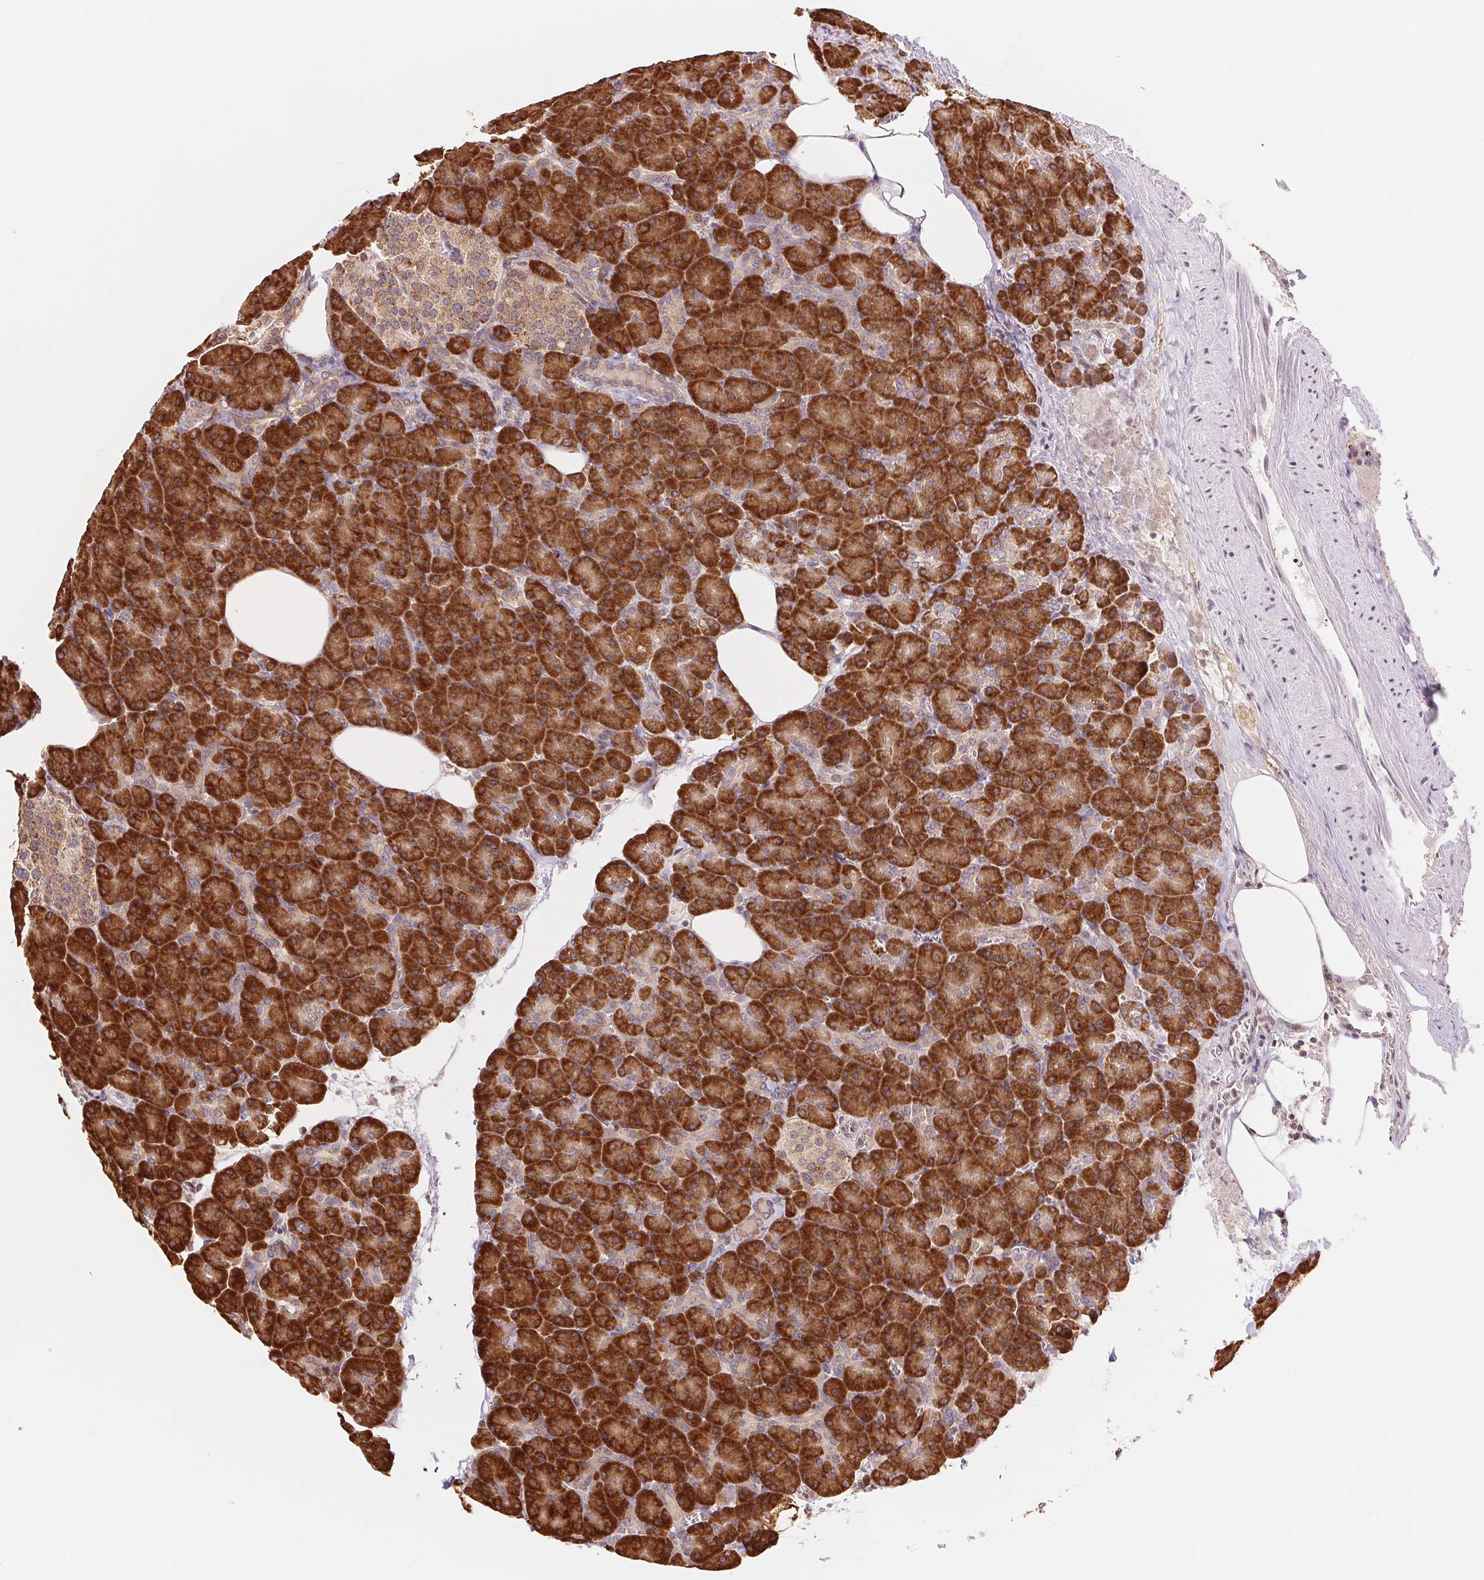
{"staining": {"intensity": "strong", "quantity": ">75%", "location": "cytoplasmic/membranous"}, "tissue": "pancreas", "cell_type": "Exocrine glandular cells", "image_type": "normal", "snomed": [{"axis": "morphology", "description": "Normal tissue, NOS"}, {"axis": "topography", "description": "Pancreas"}], "caption": "A high-resolution image shows IHC staining of unremarkable pancreas, which exhibits strong cytoplasmic/membranous expression in about >75% of exocrine glandular cells. The staining was performed using DAB (3,3'-diaminobenzidine) to visualize the protein expression in brown, while the nuclei were stained in blue with hematoxylin (Magnification: 20x).", "gene": "RPN1", "patient": {"sex": "female", "age": 74}}